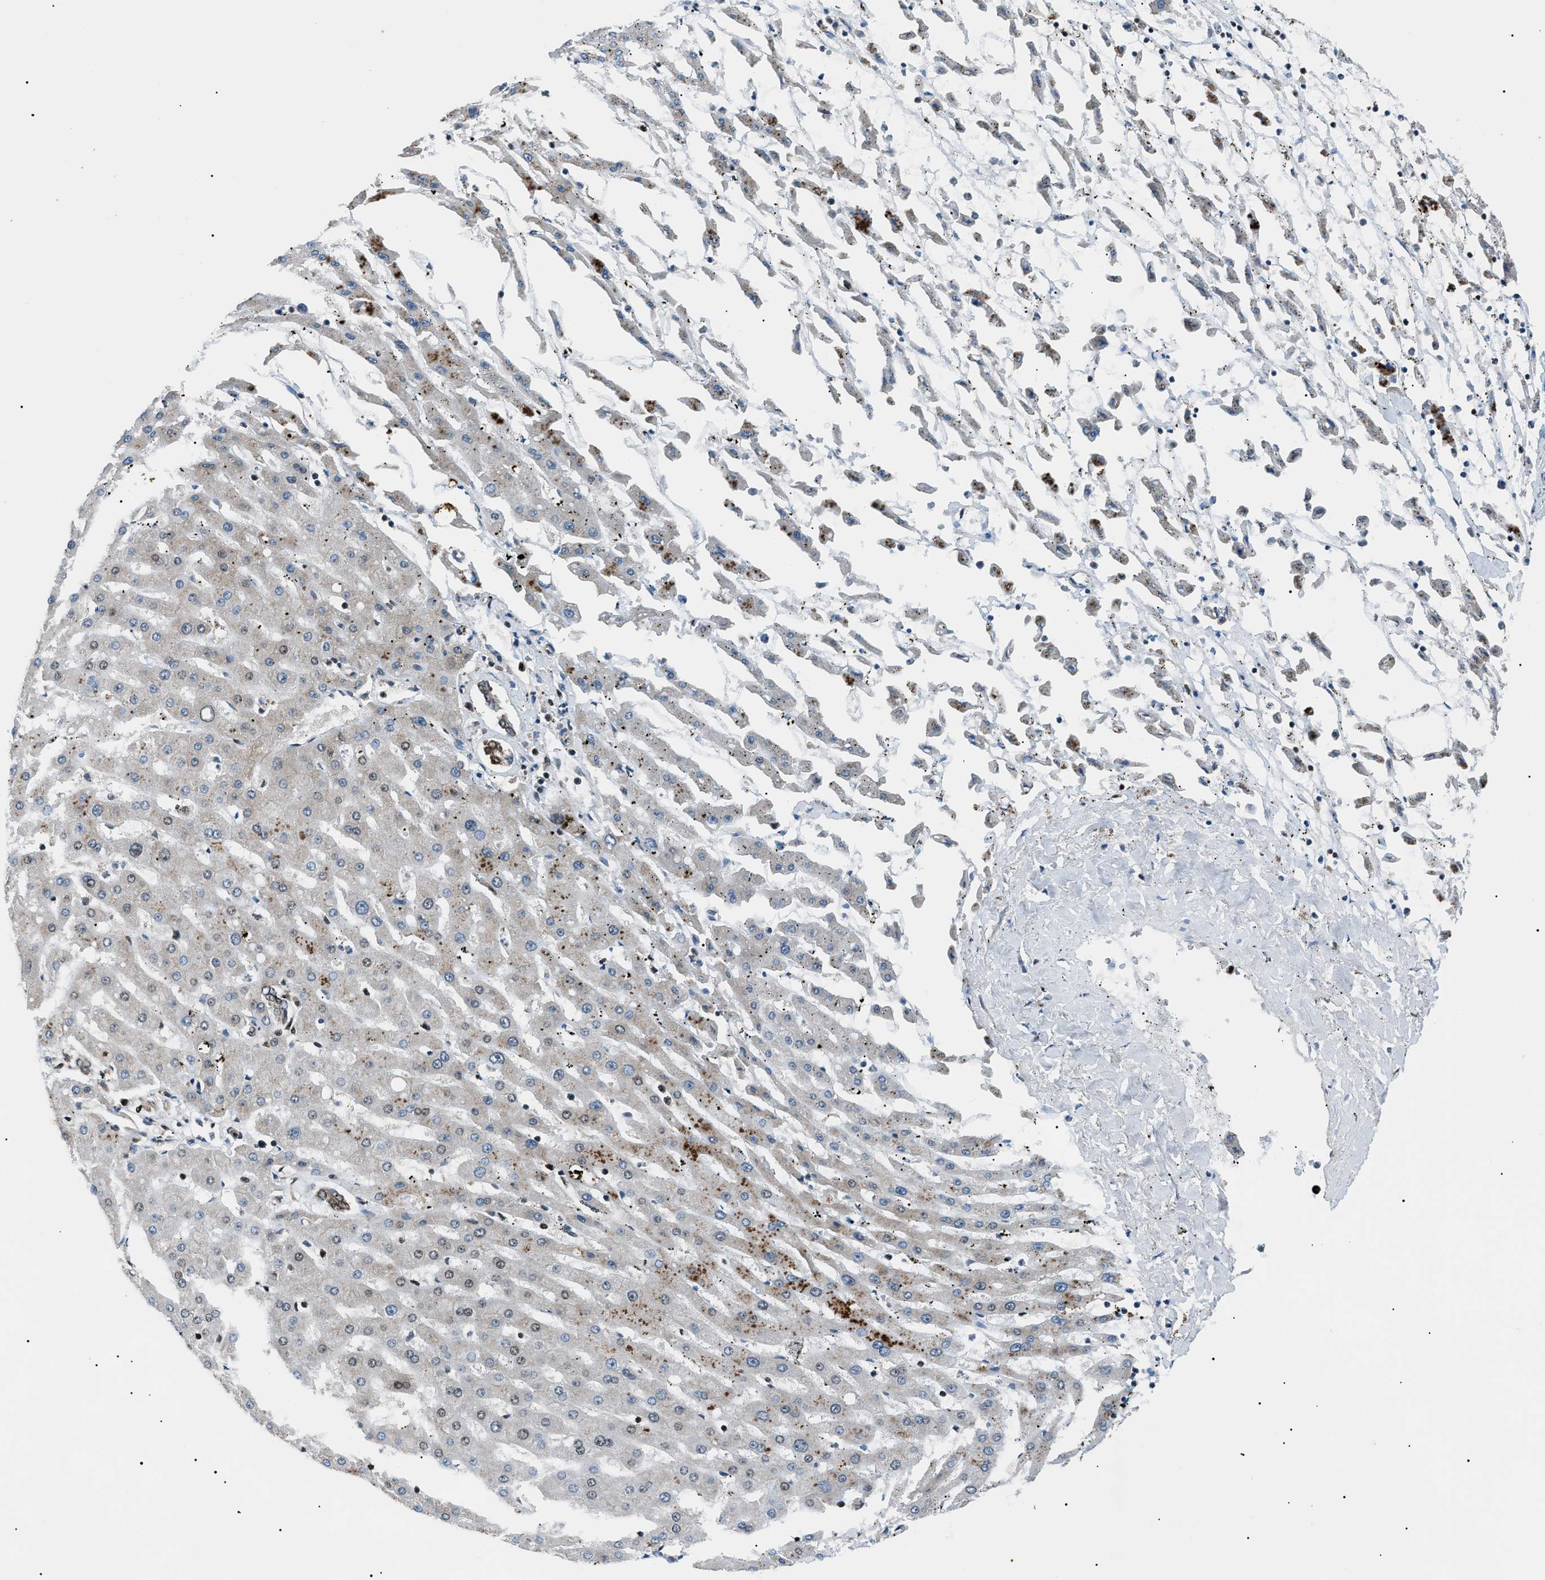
{"staining": {"intensity": "weak", "quantity": "<25%", "location": "nuclear"}, "tissue": "liver cancer", "cell_type": "Tumor cells", "image_type": "cancer", "snomed": [{"axis": "morphology", "description": "Carcinoma, Hepatocellular, NOS"}, {"axis": "topography", "description": "Liver"}], "caption": "Tumor cells show no significant staining in hepatocellular carcinoma (liver).", "gene": "PRKX", "patient": {"sex": "male", "age": 72}}